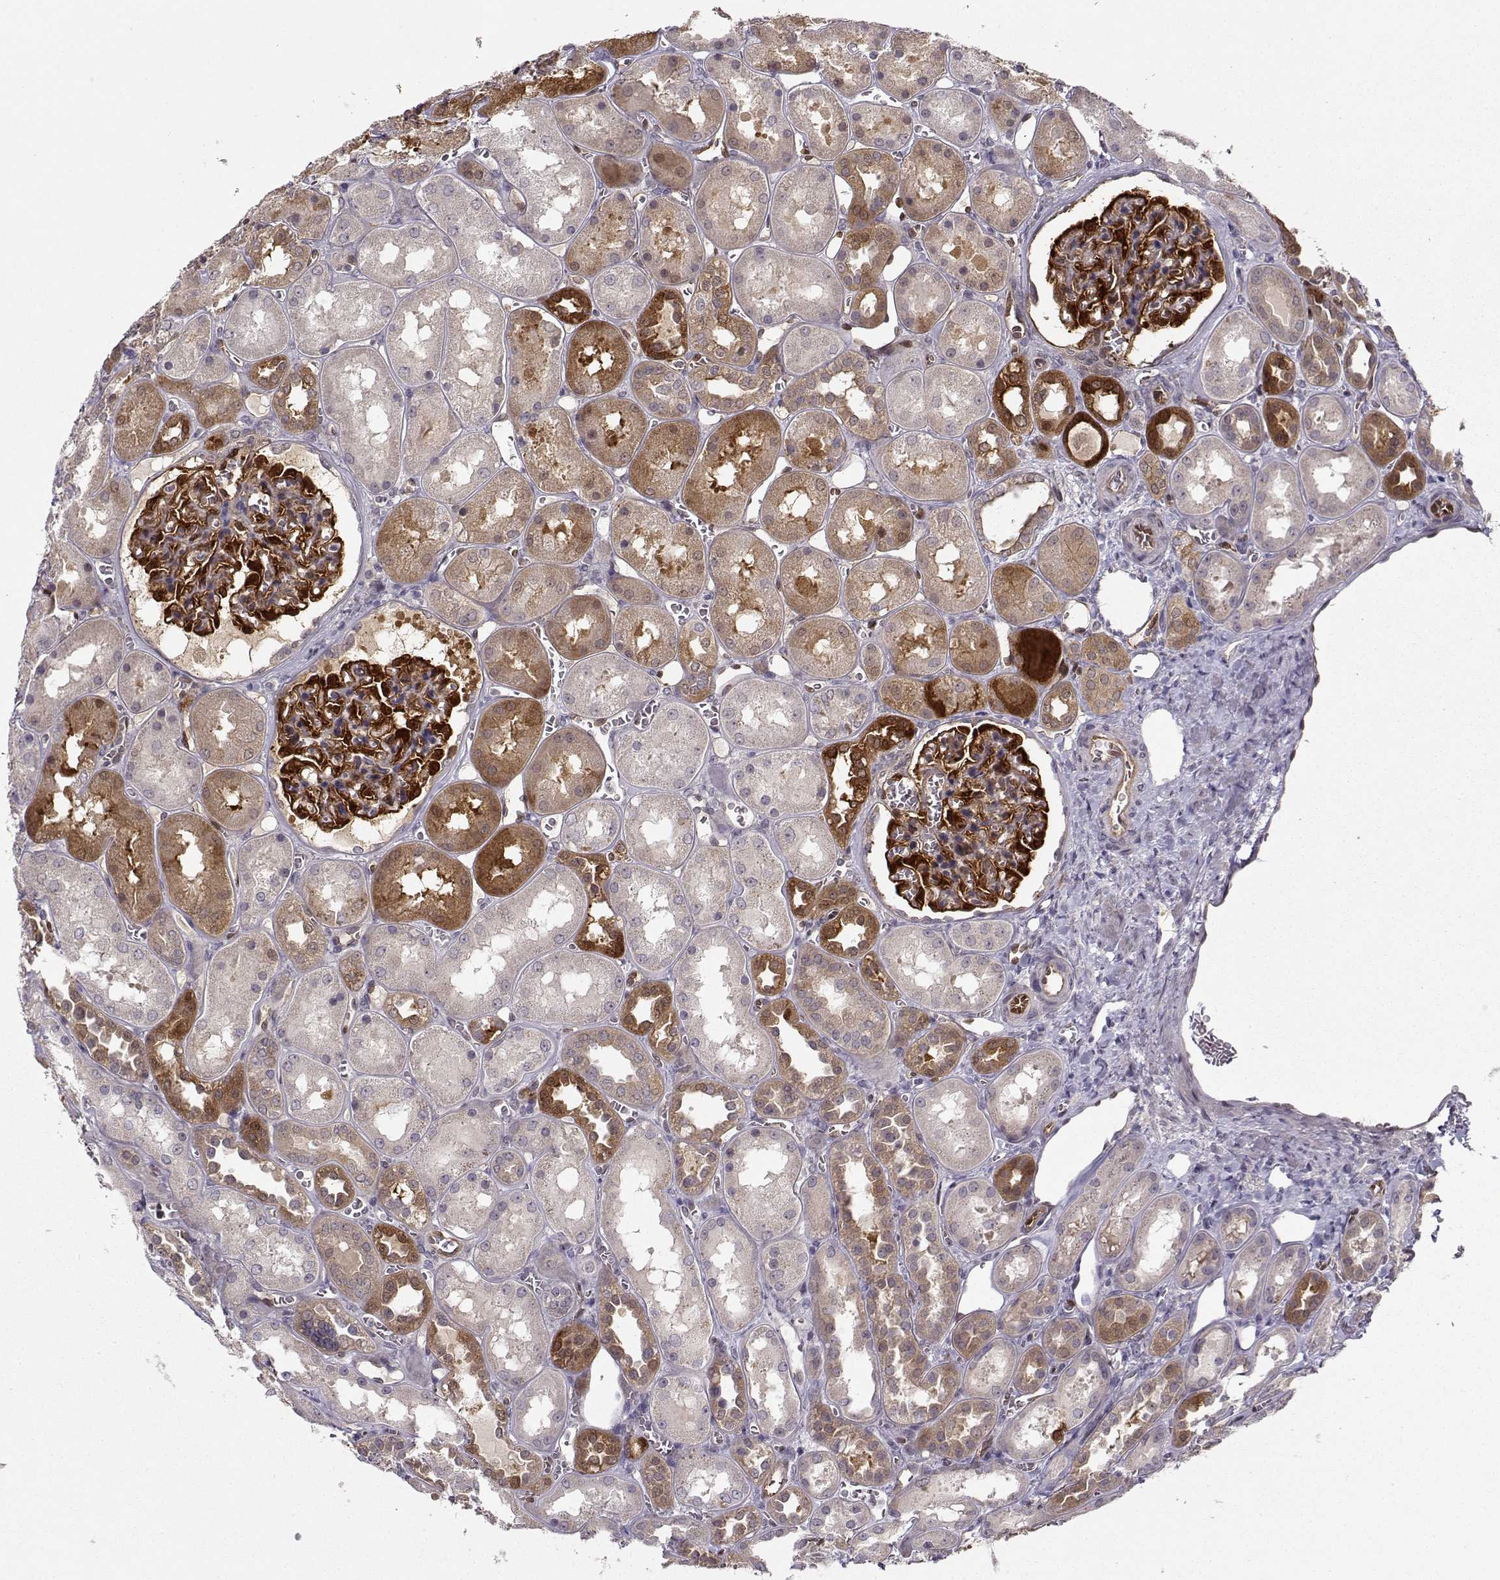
{"staining": {"intensity": "strong", "quantity": "25%-75%", "location": "cytoplasmic/membranous"}, "tissue": "kidney", "cell_type": "Cells in glomeruli", "image_type": "normal", "snomed": [{"axis": "morphology", "description": "Normal tissue, NOS"}, {"axis": "topography", "description": "Kidney"}], "caption": "Immunohistochemical staining of normal human kidney displays strong cytoplasmic/membranous protein staining in about 25%-75% of cells in glomeruli.", "gene": "NQO1", "patient": {"sex": "male", "age": 73}}